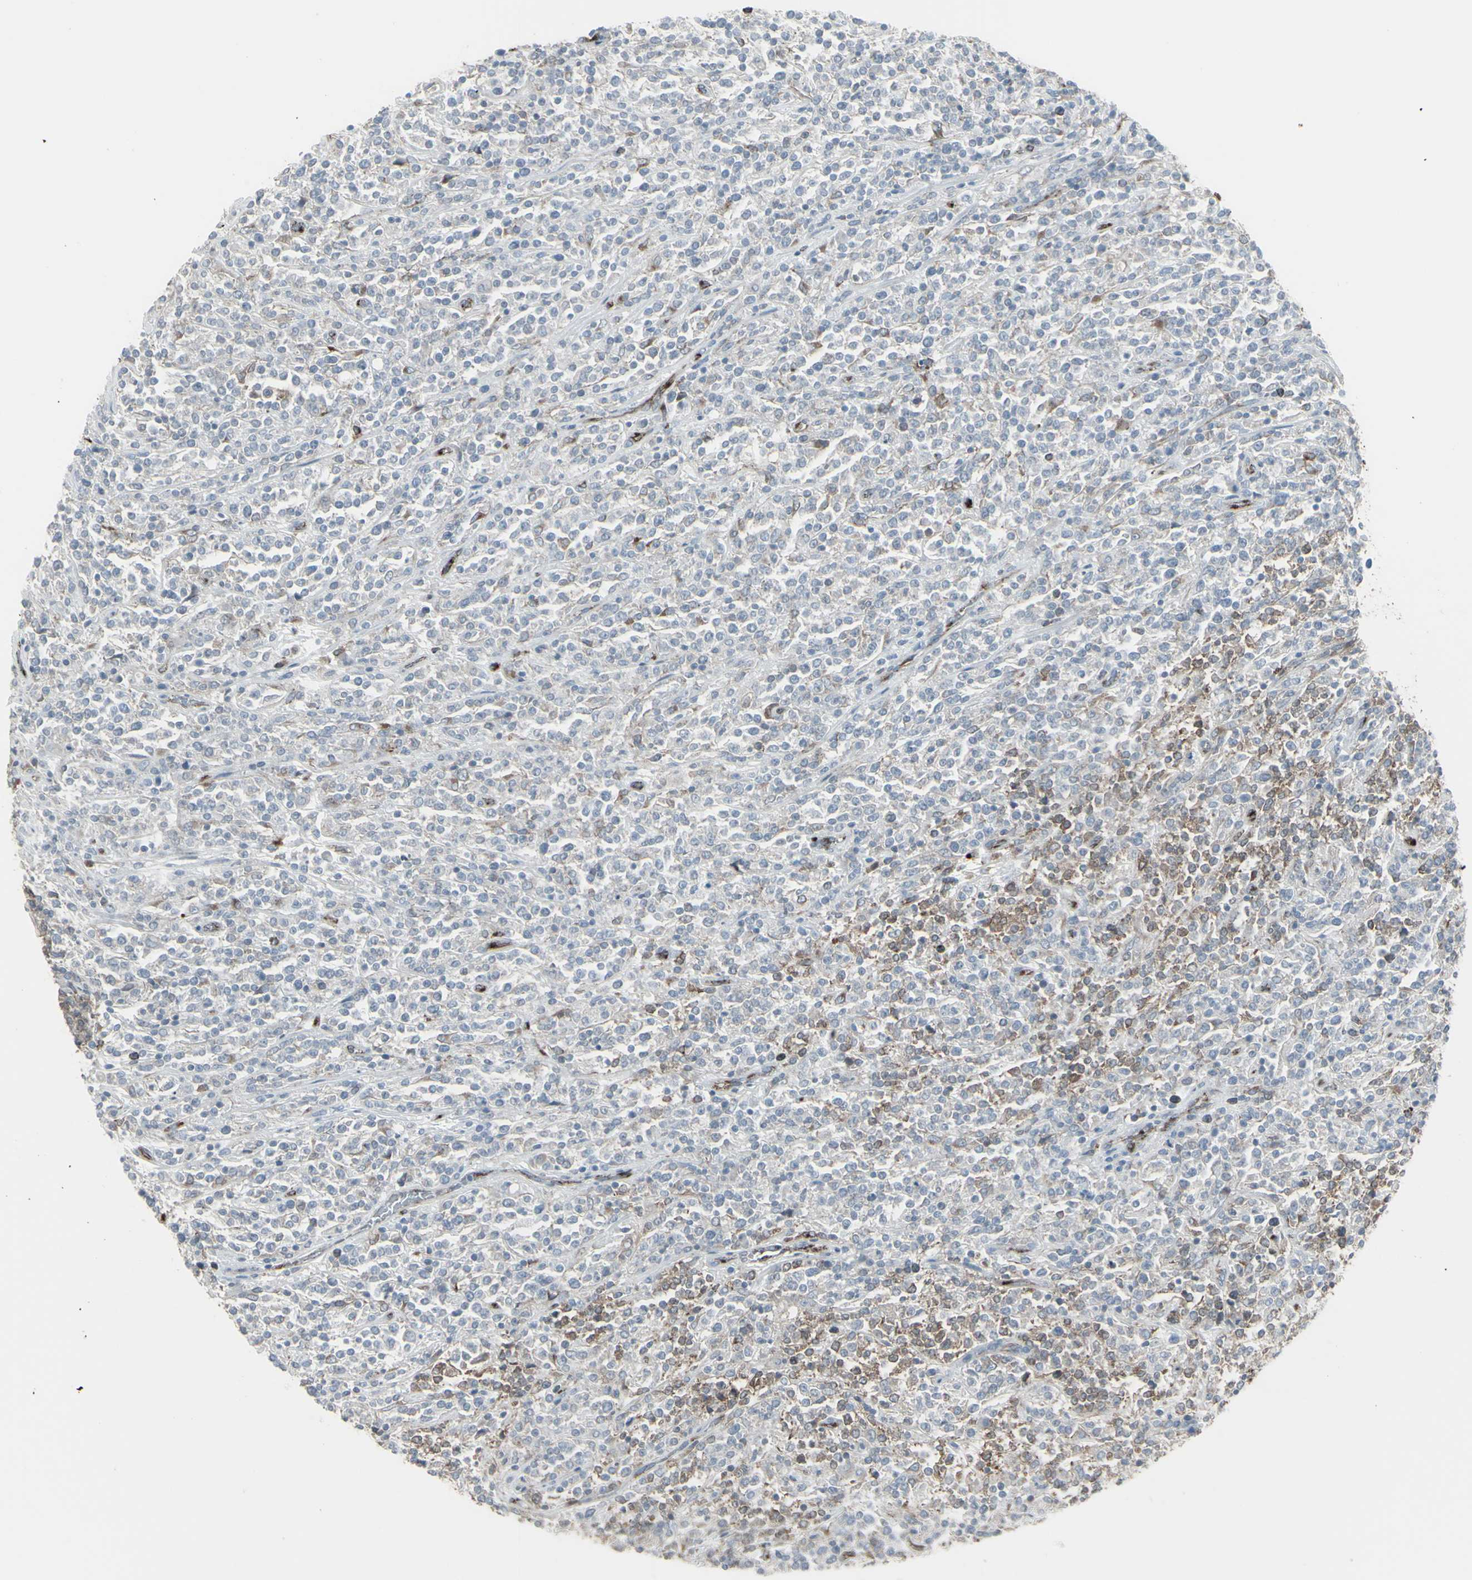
{"staining": {"intensity": "weak", "quantity": "25%-75%", "location": "cytoplasmic/membranous"}, "tissue": "lymphoma", "cell_type": "Tumor cells", "image_type": "cancer", "snomed": [{"axis": "morphology", "description": "Malignant lymphoma, non-Hodgkin's type, High grade"}, {"axis": "topography", "description": "Soft tissue"}], "caption": "High-magnification brightfield microscopy of malignant lymphoma, non-Hodgkin's type (high-grade) stained with DAB (brown) and counterstained with hematoxylin (blue). tumor cells exhibit weak cytoplasmic/membranous positivity is appreciated in approximately25%-75% of cells.", "gene": "GJA1", "patient": {"sex": "male", "age": 18}}